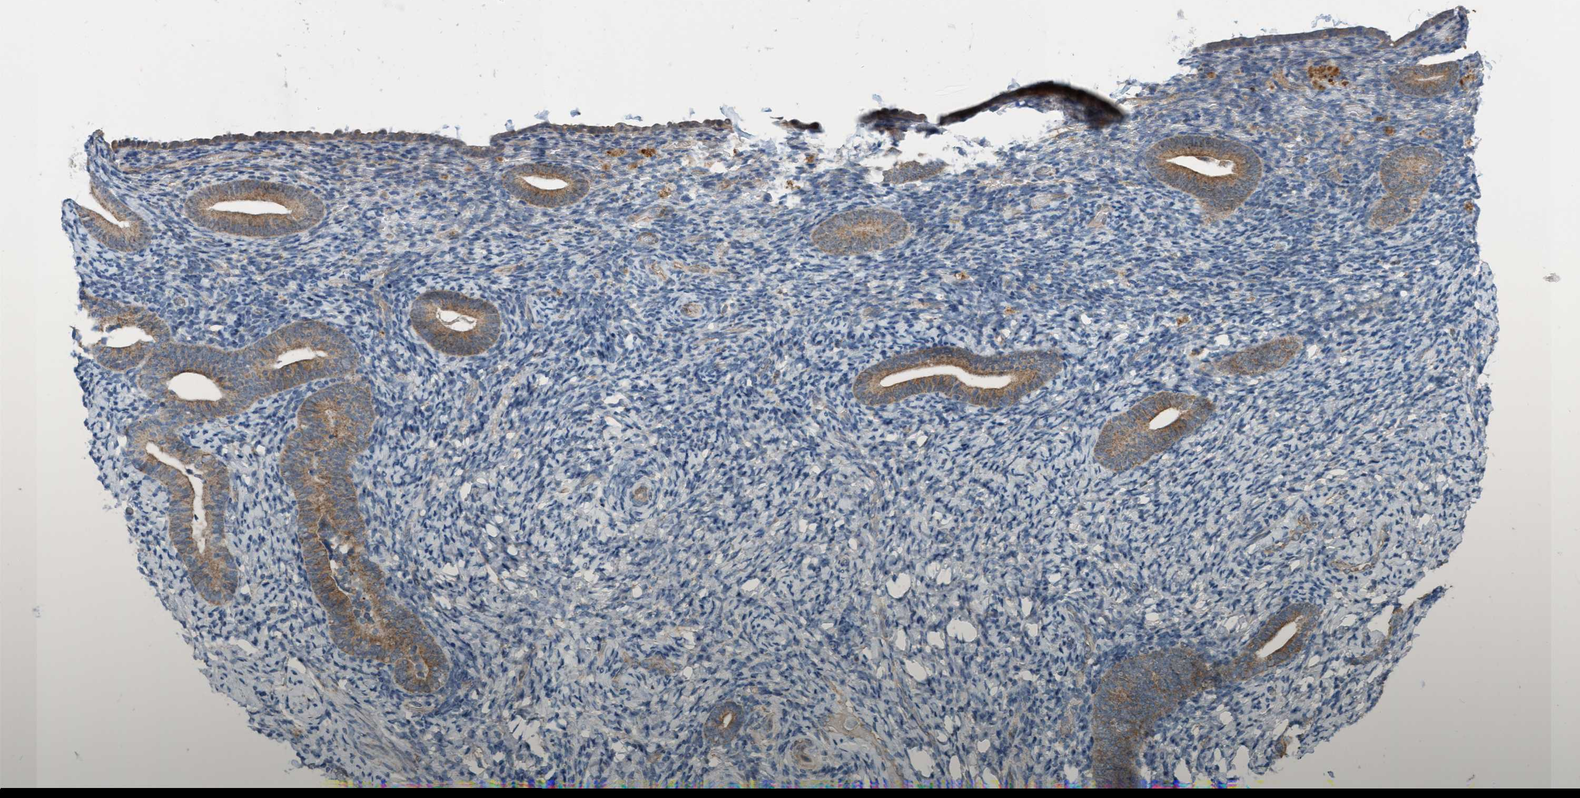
{"staining": {"intensity": "negative", "quantity": "none", "location": "none"}, "tissue": "endometrium", "cell_type": "Cells in endometrial stroma", "image_type": "normal", "snomed": [{"axis": "morphology", "description": "Normal tissue, NOS"}, {"axis": "topography", "description": "Endometrium"}], "caption": "High magnification brightfield microscopy of normal endometrium stained with DAB (brown) and counterstained with hematoxylin (blue): cells in endometrial stroma show no significant positivity. The staining was performed using DAB (3,3'-diaminobenzidine) to visualize the protein expression in brown, while the nuclei were stained in blue with hematoxylin (Magnification: 20x).", "gene": "ZNF566", "patient": {"sex": "female", "age": 51}}